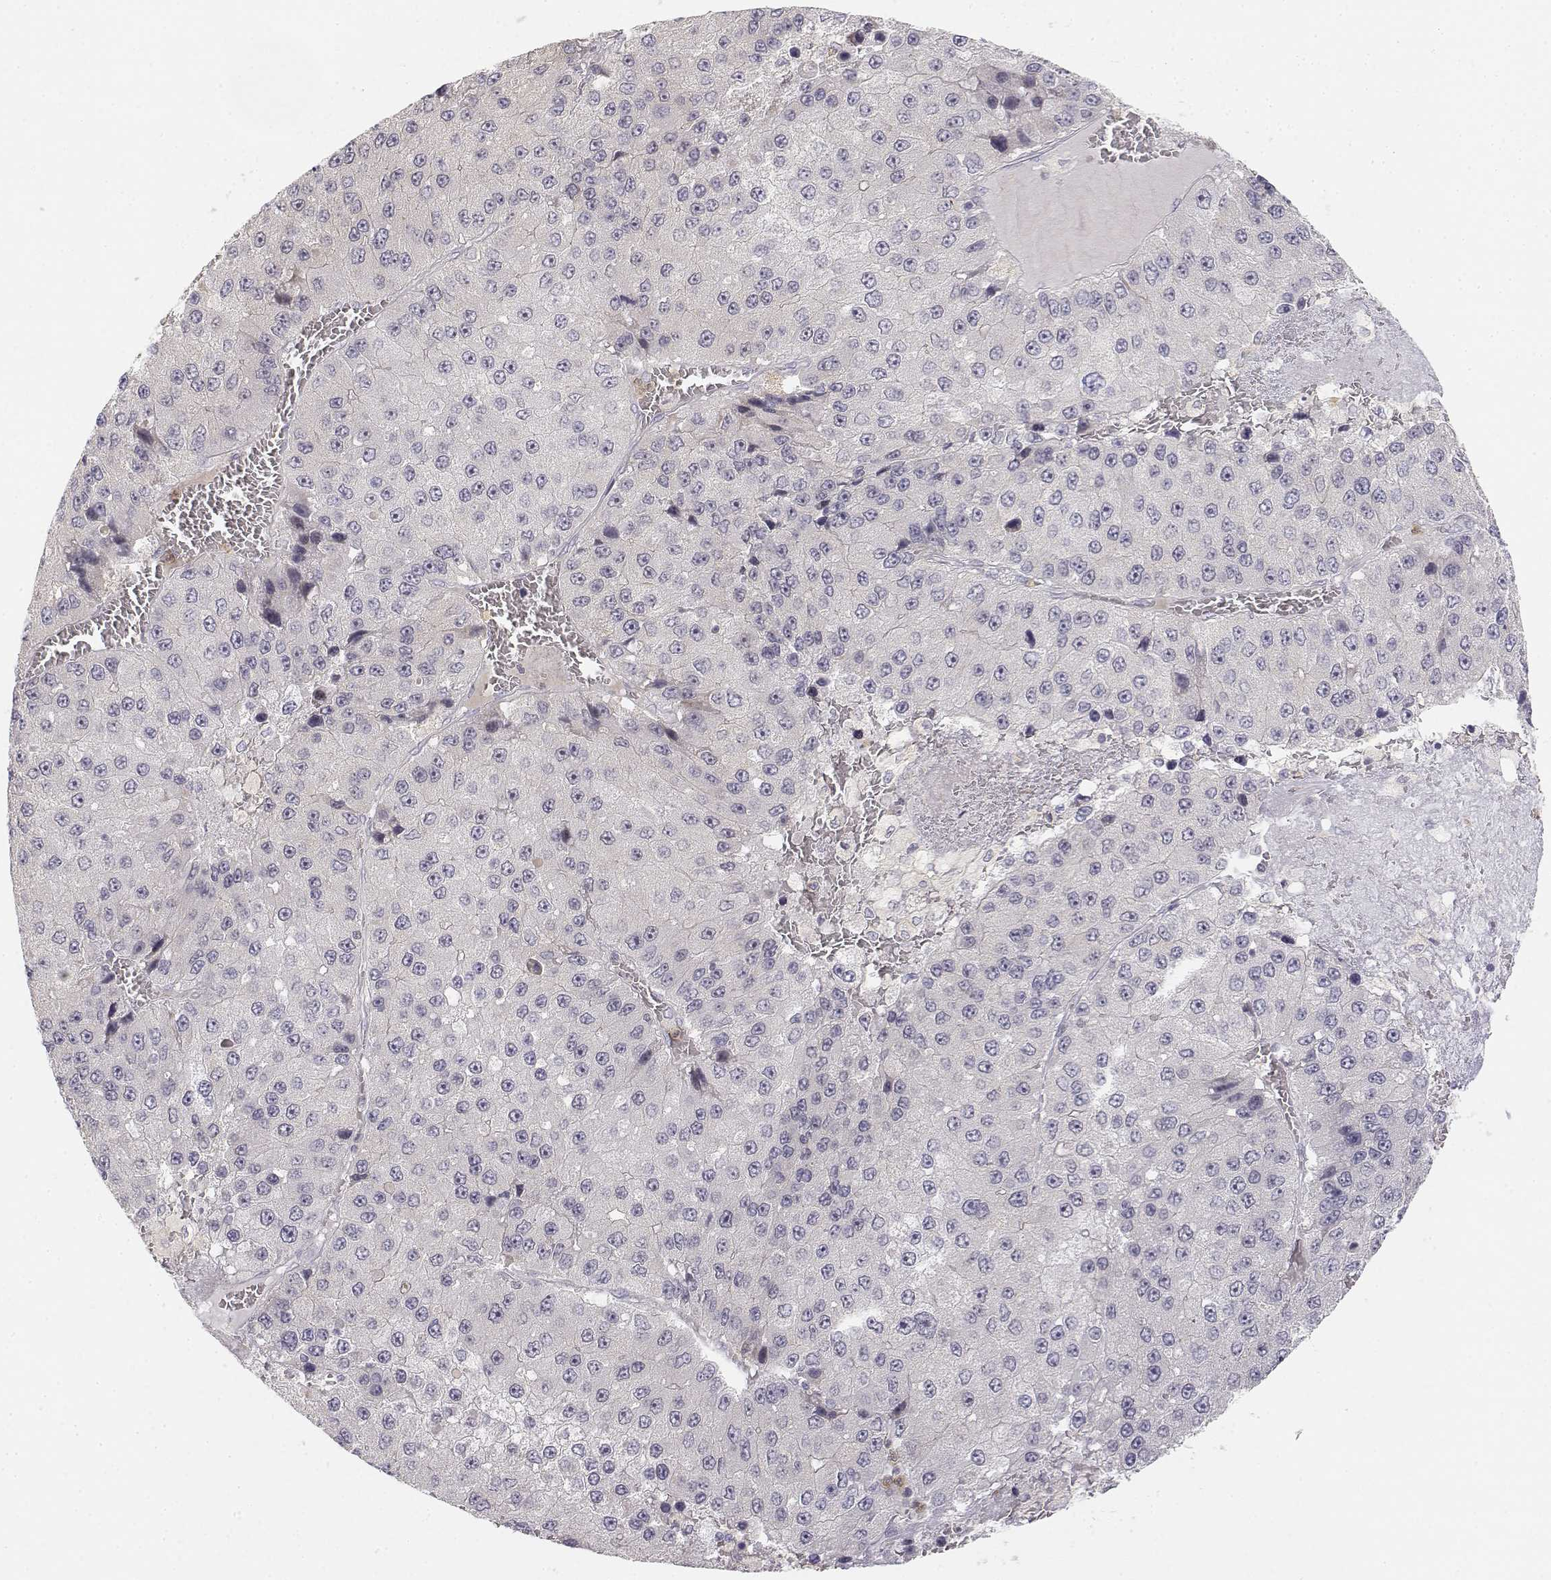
{"staining": {"intensity": "negative", "quantity": "none", "location": "none"}, "tissue": "liver cancer", "cell_type": "Tumor cells", "image_type": "cancer", "snomed": [{"axis": "morphology", "description": "Carcinoma, Hepatocellular, NOS"}, {"axis": "topography", "description": "Liver"}], "caption": "Human hepatocellular carcinoma (liver) stained for a protein using immunohistochemistry exhibits no staining in tumor cells.", "gene": "GLIPR1L2", "patient": {"sex": "female", "age": 73}}